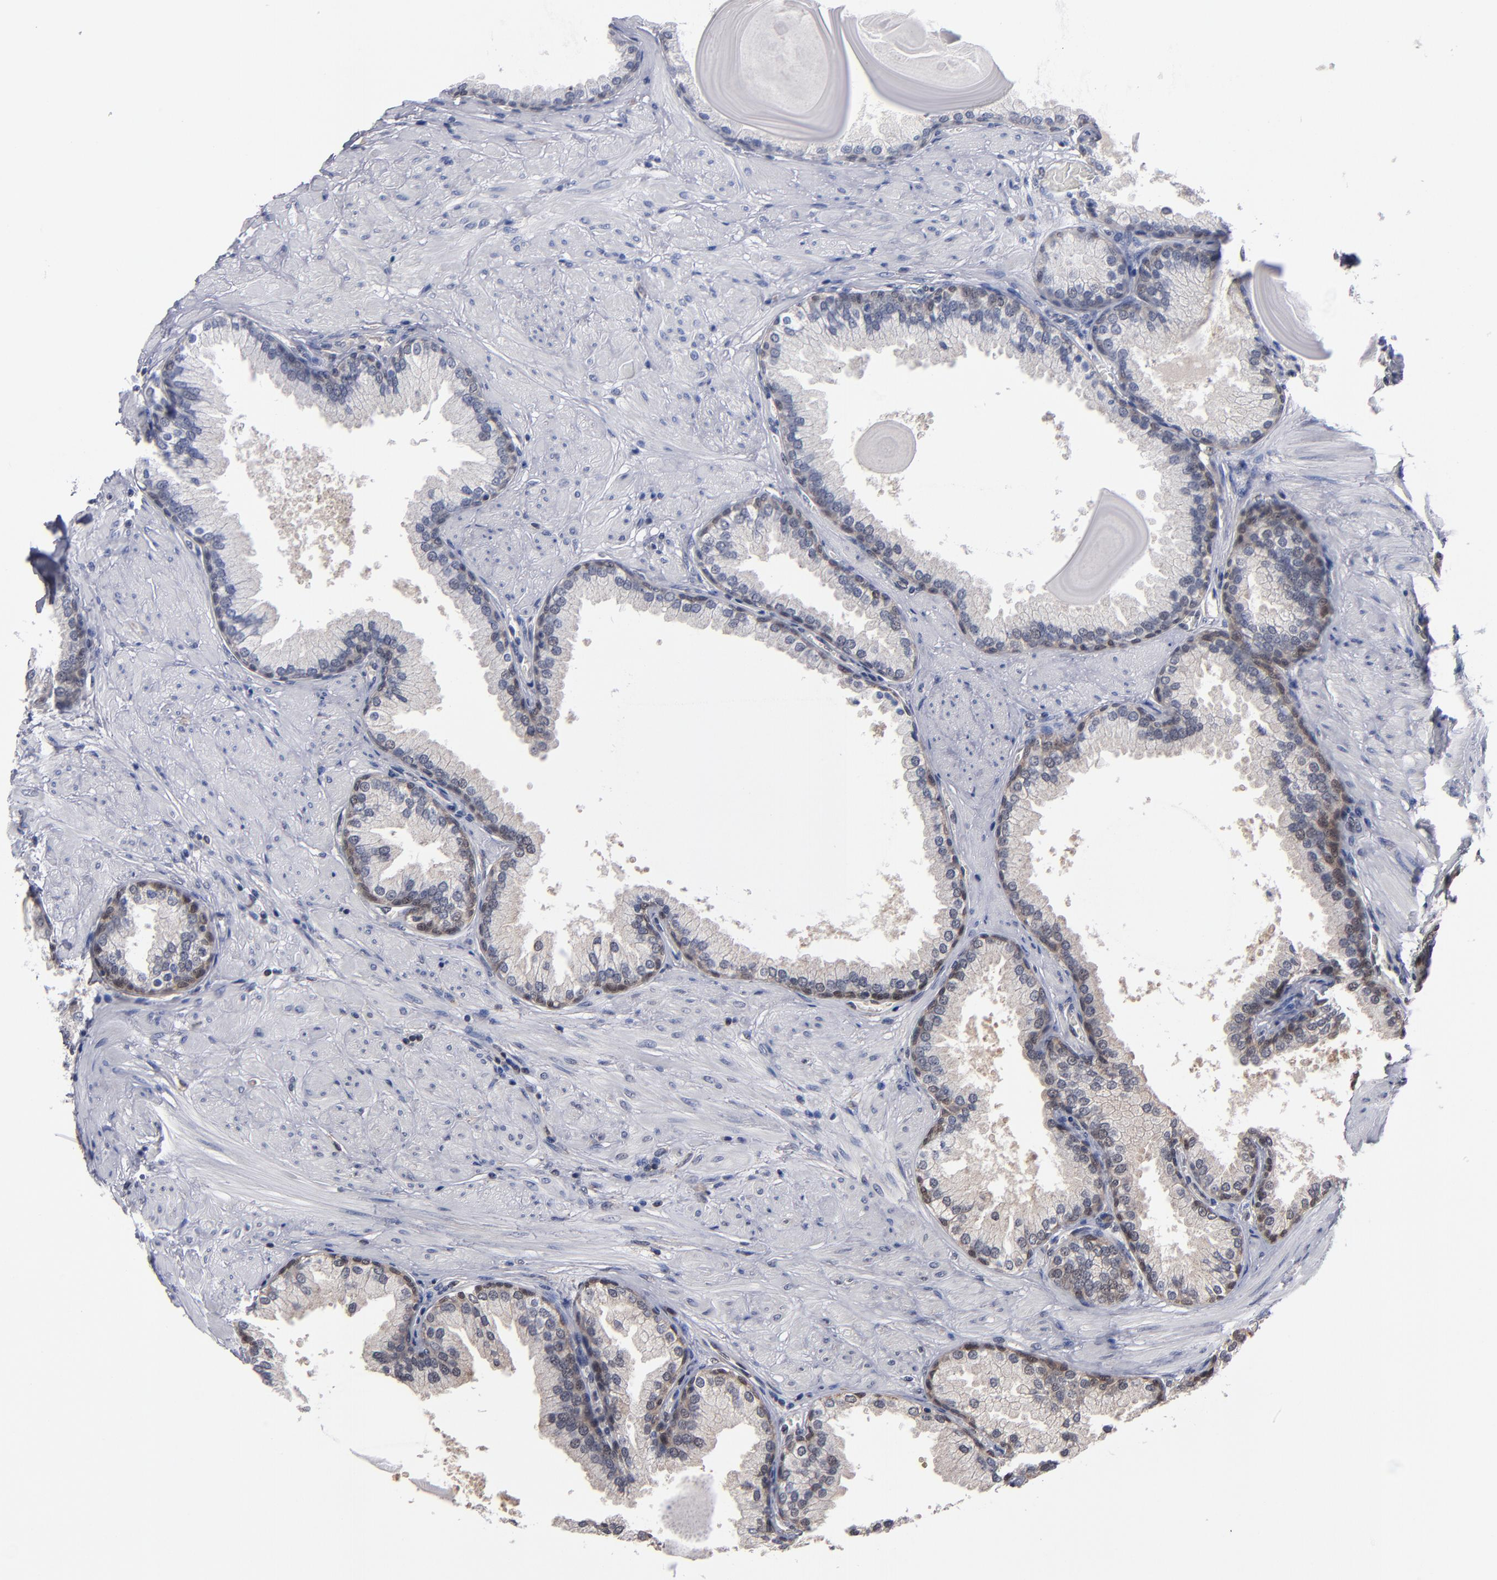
{"staining": {"intensity": "weak", "quantity": "25%-75%", "location": "cytoplasmic/membranous"}, "tissue": "prostate", "cell_type": "Glandular cells", "image_type": "normal", "snomed": [{"axis": "morphology", "description": "Normal tissue, NOS"}, {"axis": "topography", "description": "Prostate"}], "caption": "The photomicrograph shows a brown stain indicating the presence of a protein in the cytoplasmic/membranous of glandular cells in prostate.", "gene": "ALG13", "patient": {"sex": "male", "age": 51}}